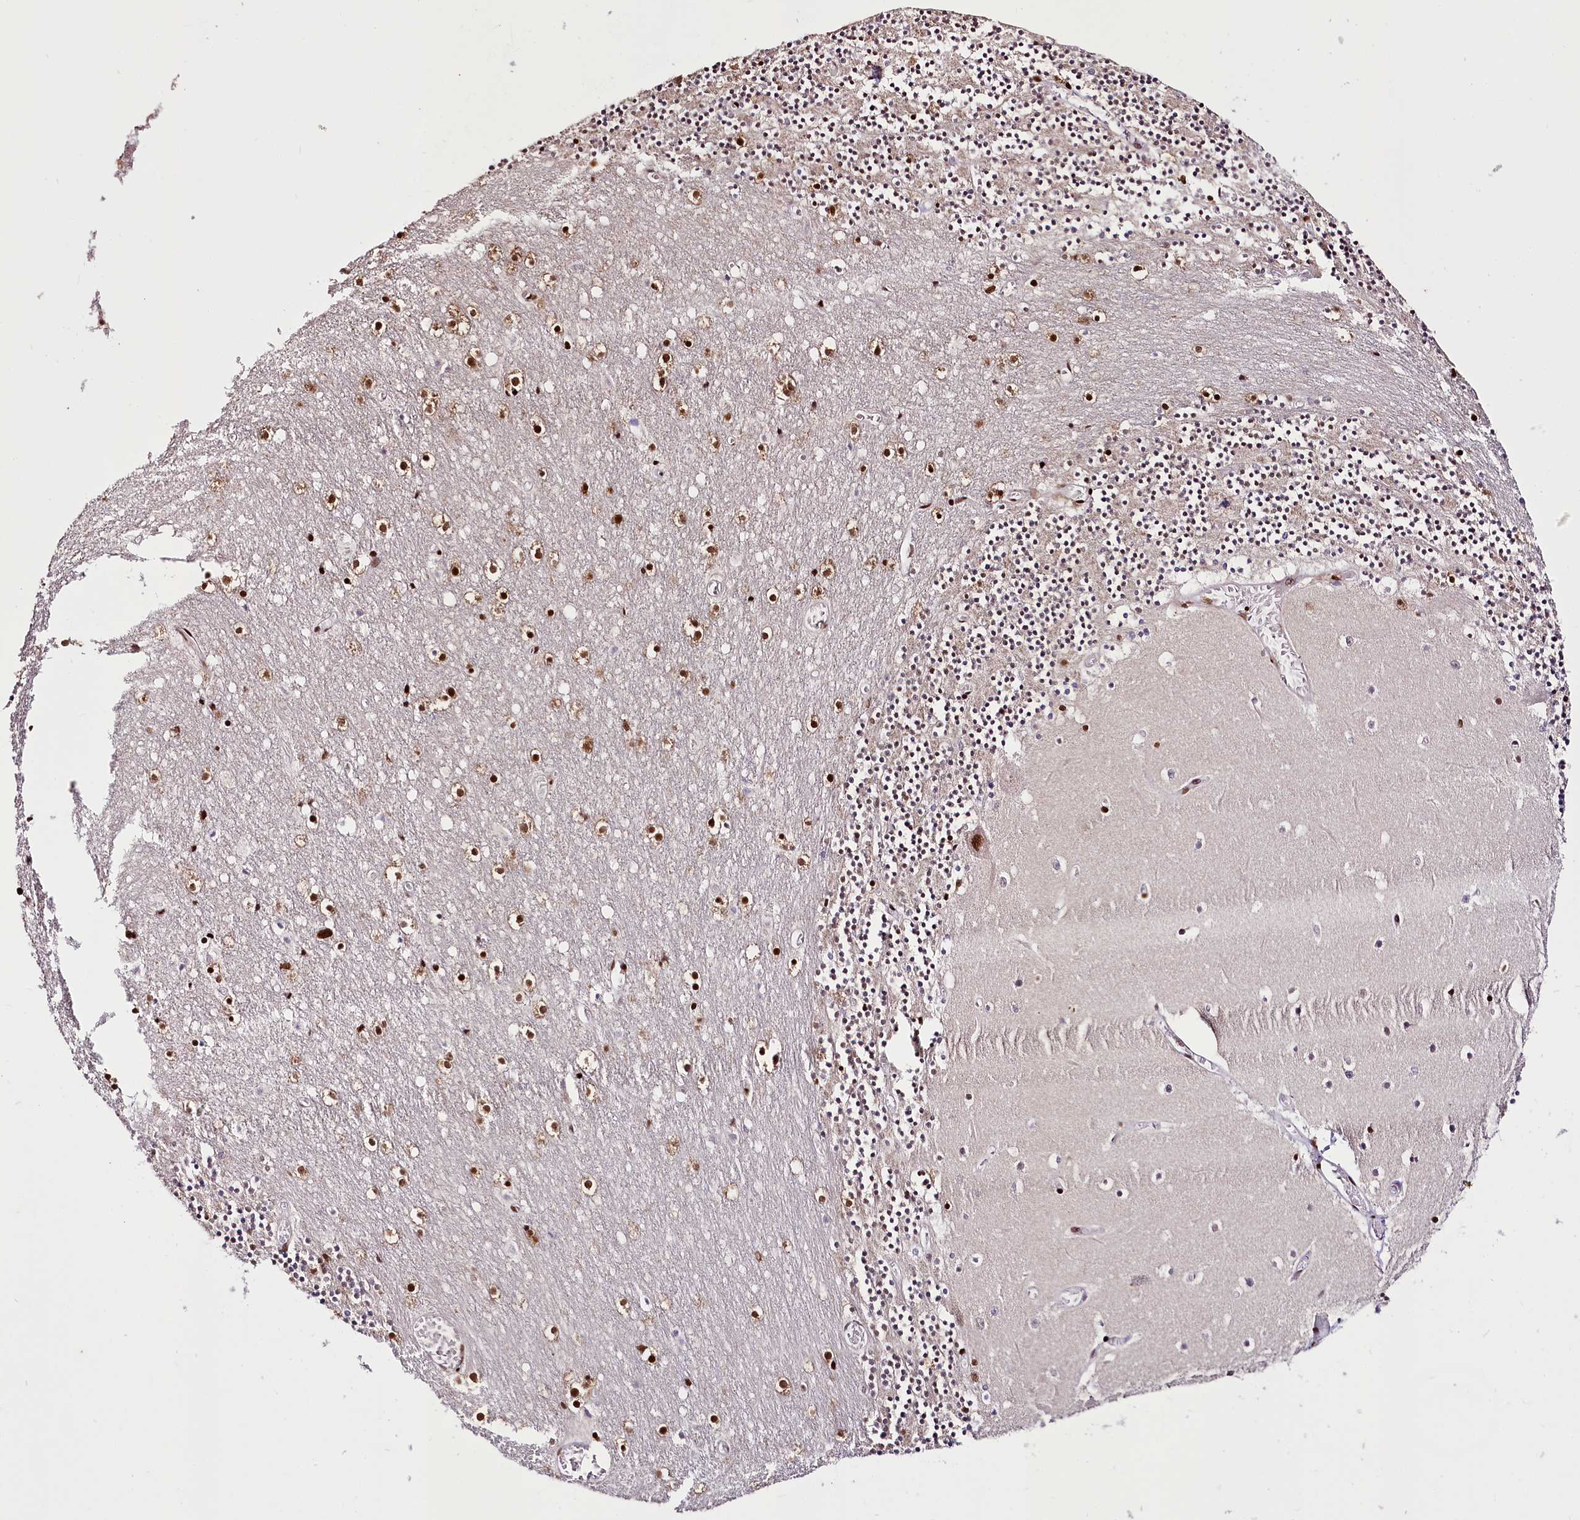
{"staining": {"intensity": "strong", "quantity": ">75%", "location": "nuclear"}, "tissue": "cerebellum", "cell_type": "Cells in granular layer", "image_type": "normal", "snomed": [{"axis": "morphology", "description": "Normal tissue, NOS"}, {"axis": "topography", "description": "Cerebellum"}], "caption": "Benign cerebellum shows strong nuclear staining in about >75% of cells in granular layer, visualized by immunohistochemistry.", "gene": "SMARCE1", "patient": {"sex": "female", "age": 28}}